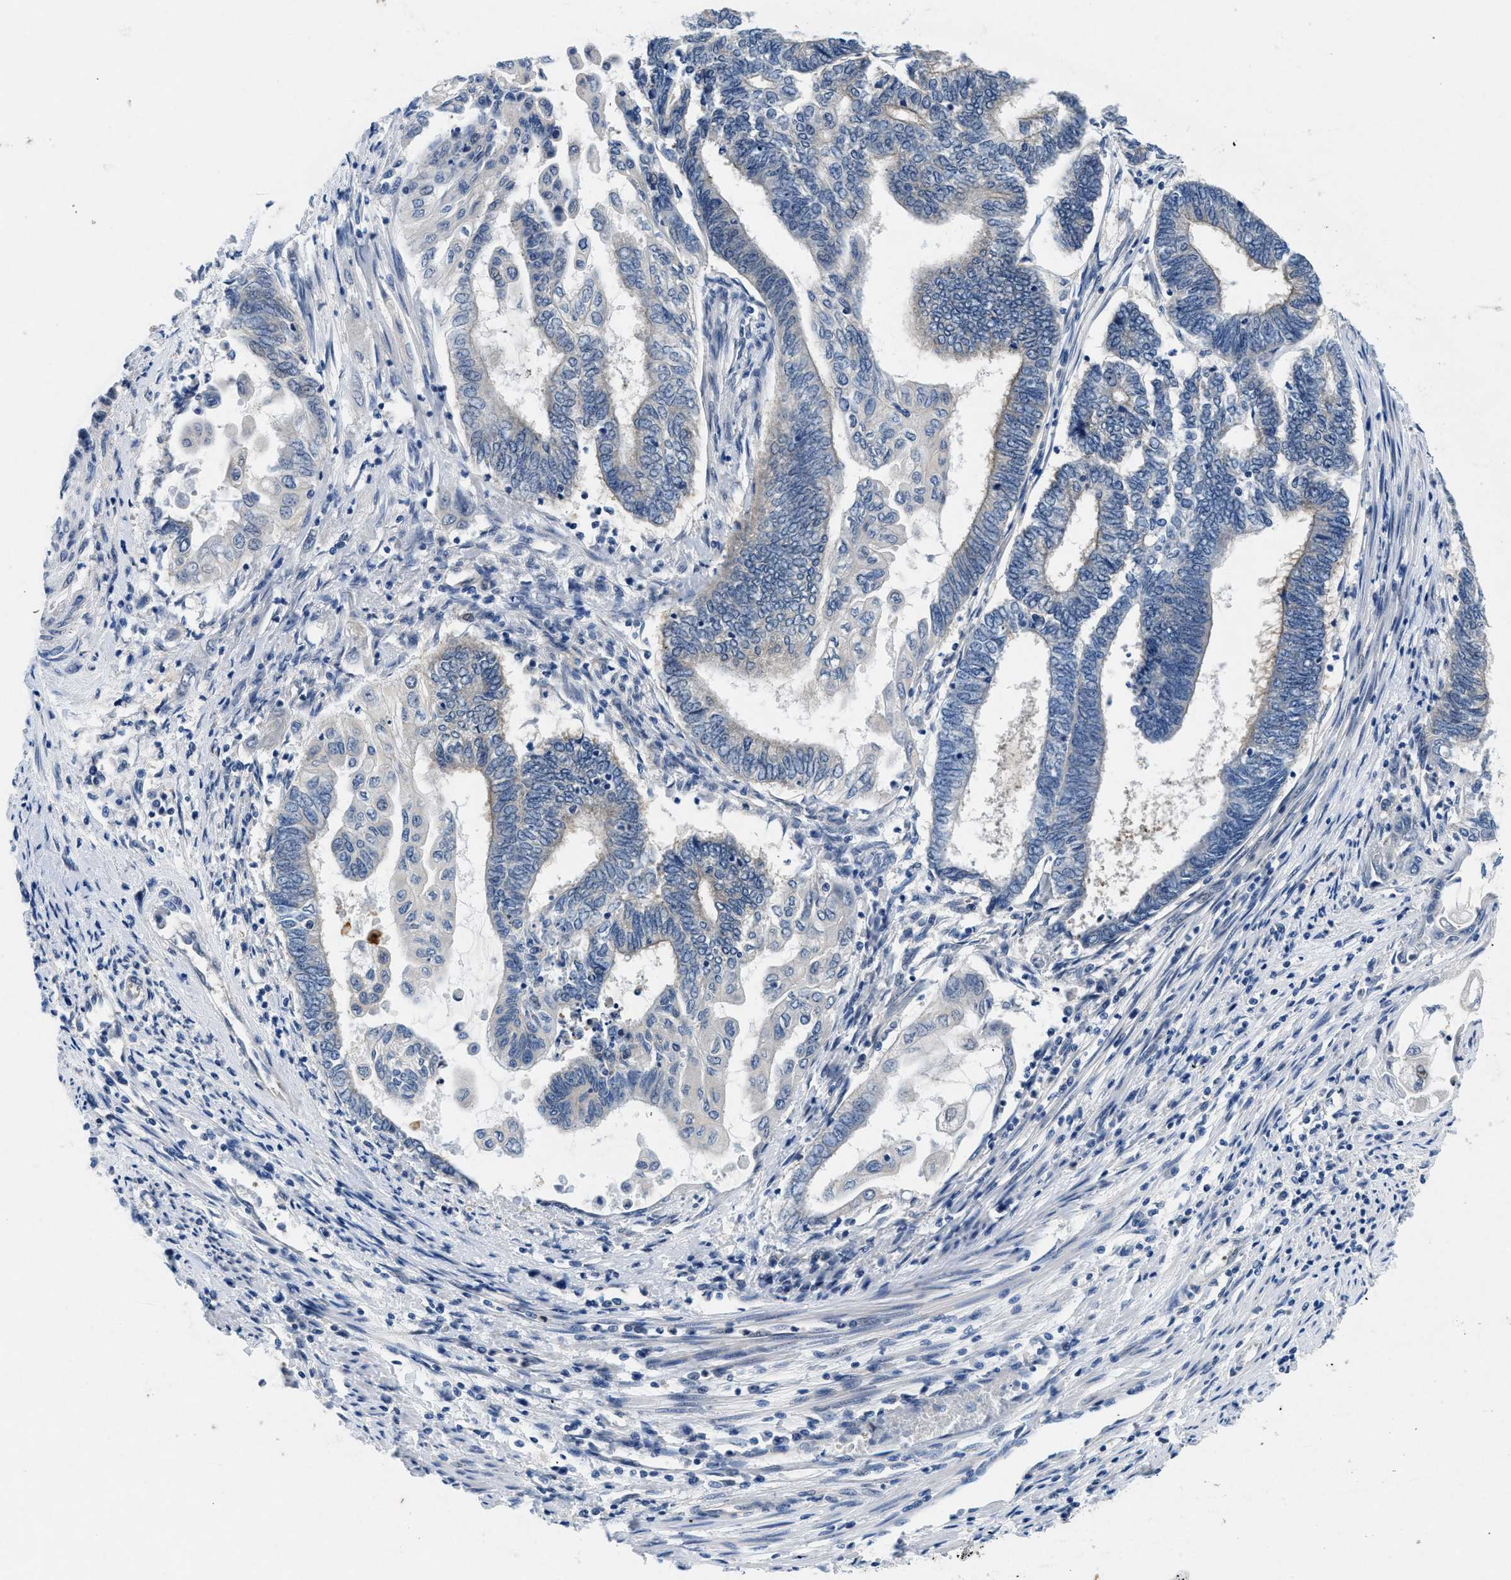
{"staining": {"intensity": "negative", "quantity": "none", "location": "none"}, "tissue": "endometrial cancer", "cell_type": "Tumor cells", "image_type": "cancer", "snomed": [{"axis": "morphology", "description": "Adenocarcinoma, NOS"}, {"axis": "topography", "description": "Uterus"}, {"axis": "topography", "description": "Endometrium"}], "caption": "Endometrial adenocarcinoma was stained to show a protein in brown. There is no significant positivity in tumor cells.", "gene": "COPS2", "patient": {"sex": "female", "age": 70}}